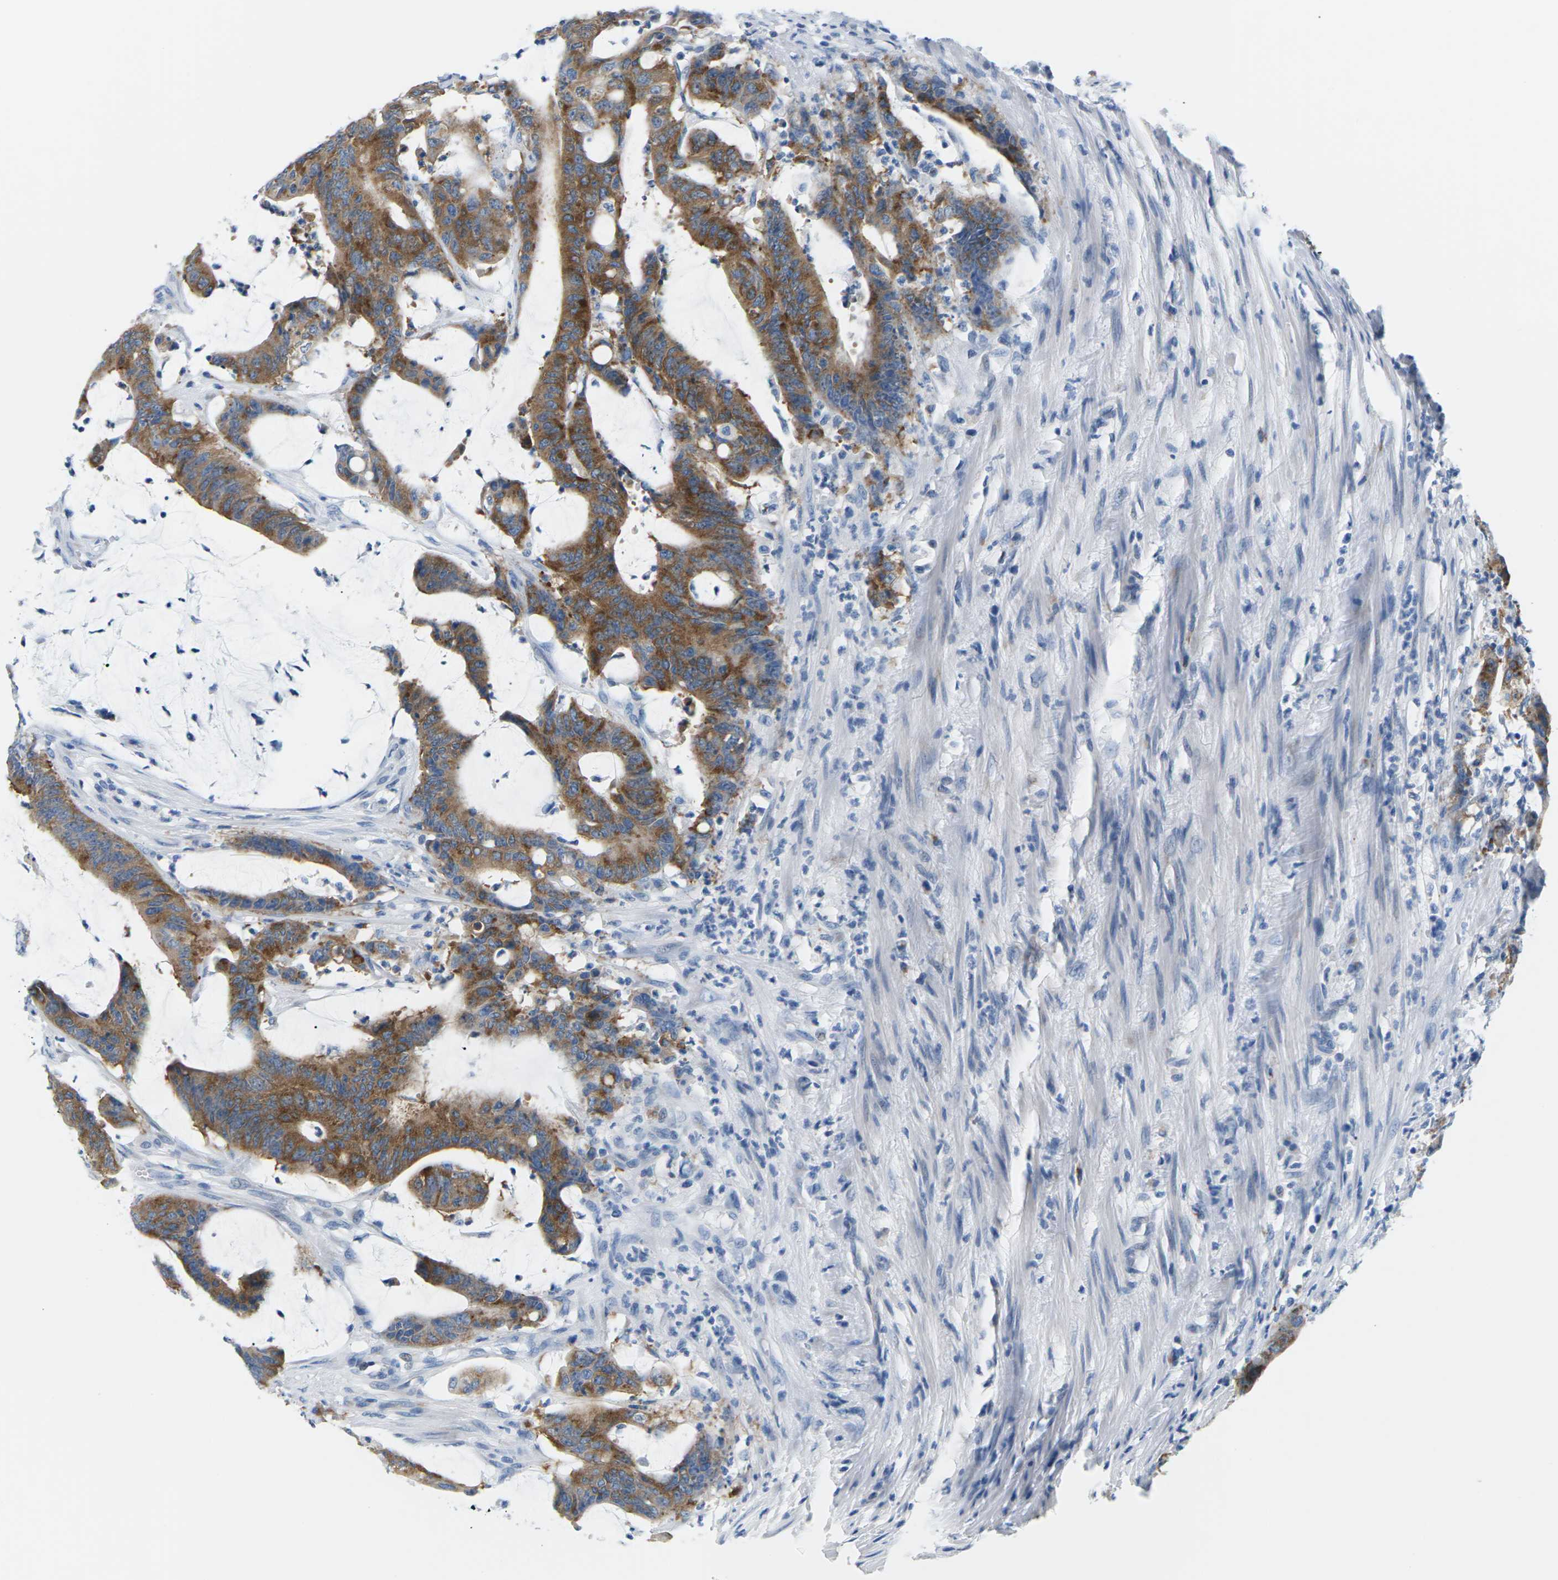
{"staining": {"intensity": "moderate", "quantity": ">75%", "location": "cytoplasmic/membranous"}, "tissue": "colorectal cancer", "cell_type": "Tumor cells", "image_type": "cancer", "snomed": [{"axis": "morphology", "description": "Adenocarcinoma, NOS"}, {"axis": "topography", "description": "Rectum"}], "caption": "DAB (3,3'-diaminobenzidine) immunohistochemical staining of human colorectal adenocarcinoma shows moderate cytoplasmic/membranous protein expression in about >75% of tumor cells. Using DAB (brown) and hematoxylin (blue) stains, captured at high magnification using brightfield microscopy.", "gene": "SYNGR2", "patient": {"sex": "female", "age": 66}}